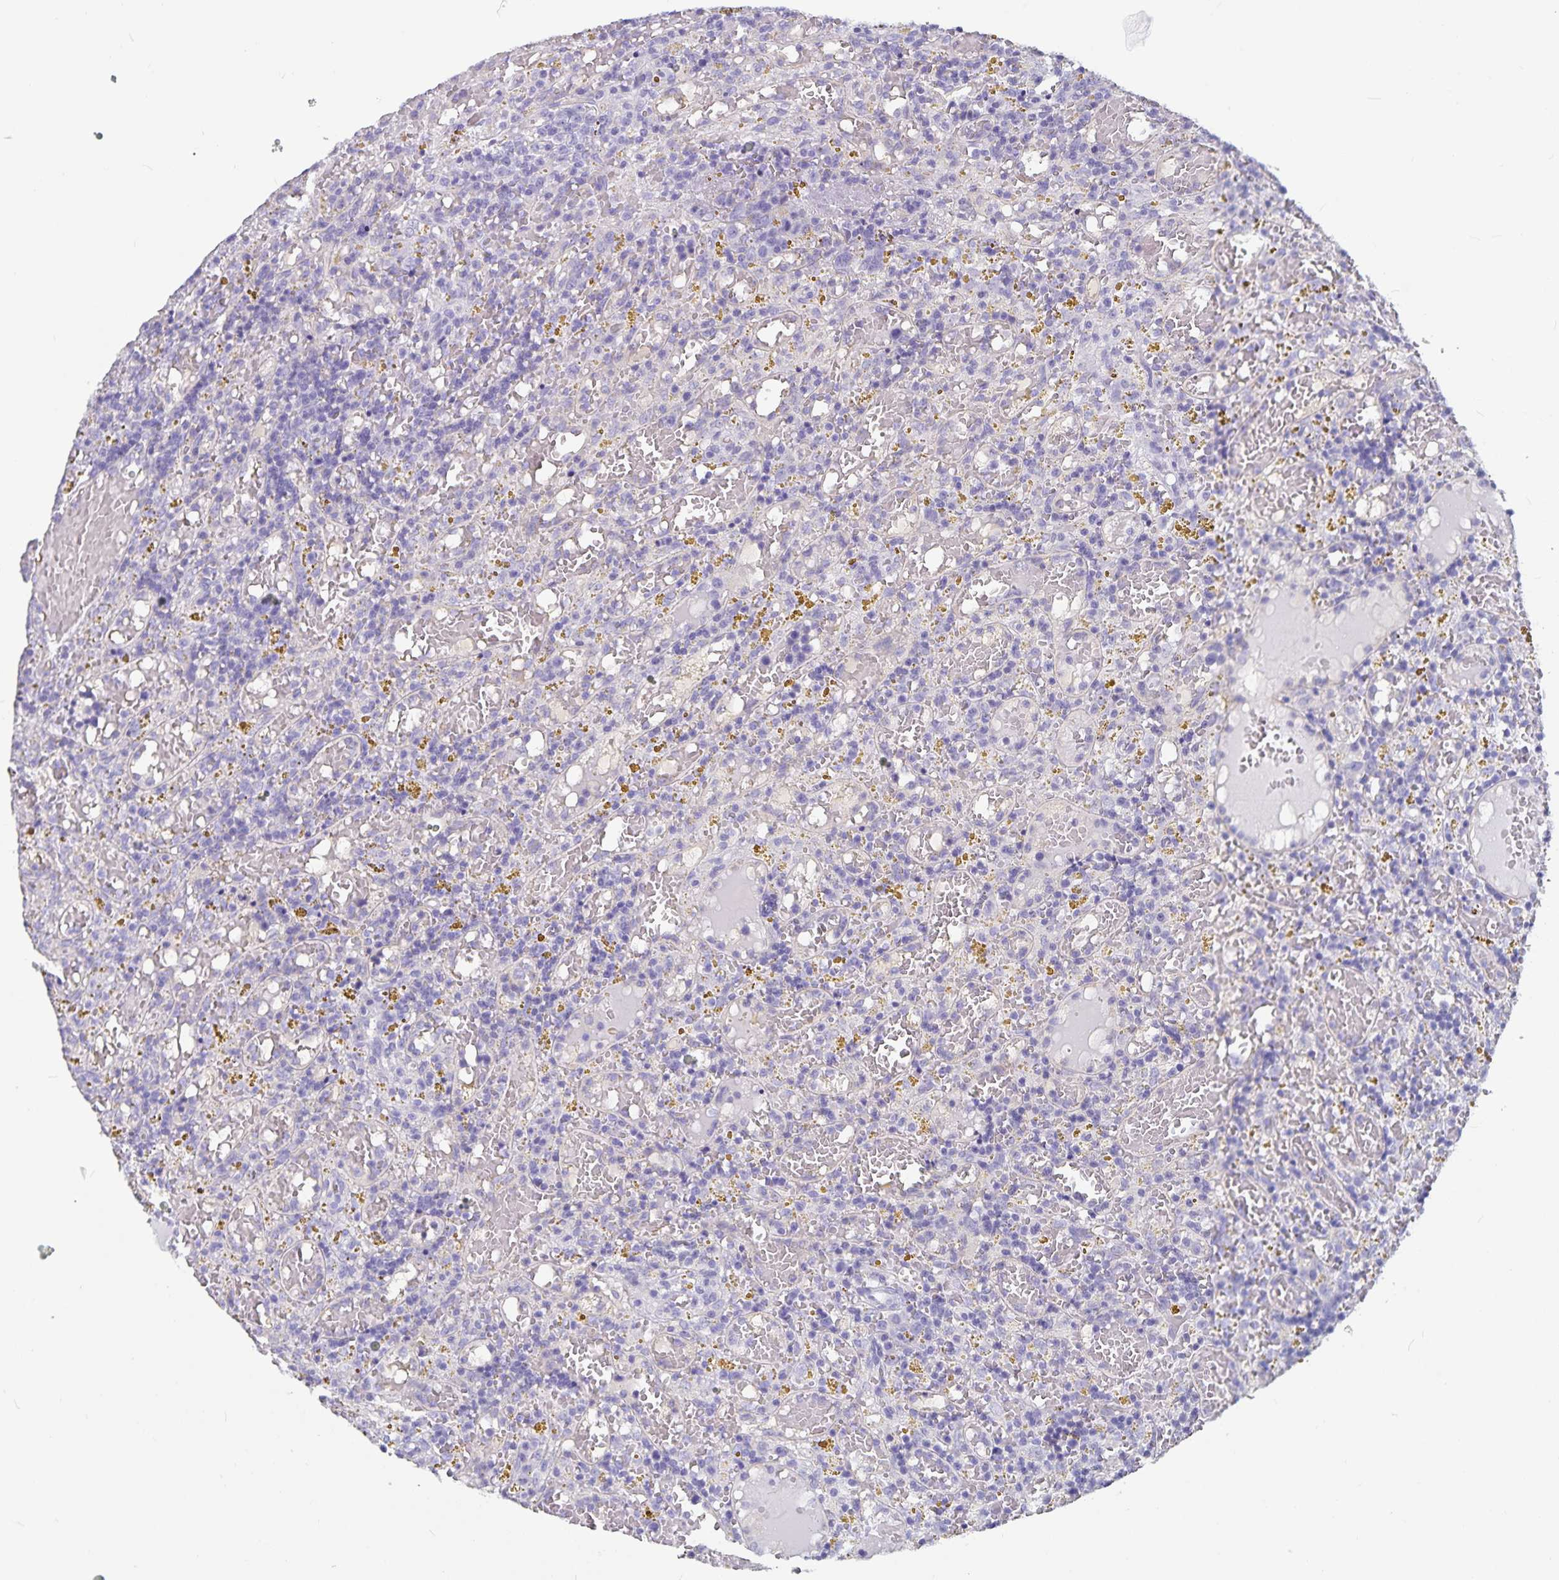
{"staining": {"intensity": "negative", "quantity": "none", "location": "none"}, "tissue": "lymphoma", "cell_type": "Tumor cells", "image_type": "cancer", "snomed": [{"axis": "morphology", "description": "Malignant lymphoma, non-Hodgkin's type, Low grade"}, {"axis": "topography", "description": "Spleen"}], "caption": "Tumor cells show no significant expression in low-grade malignant lymphoma, non-Hodgkin's type.", "gene": "PLAC1", "patient": {"sex": "female", "age": 65}}